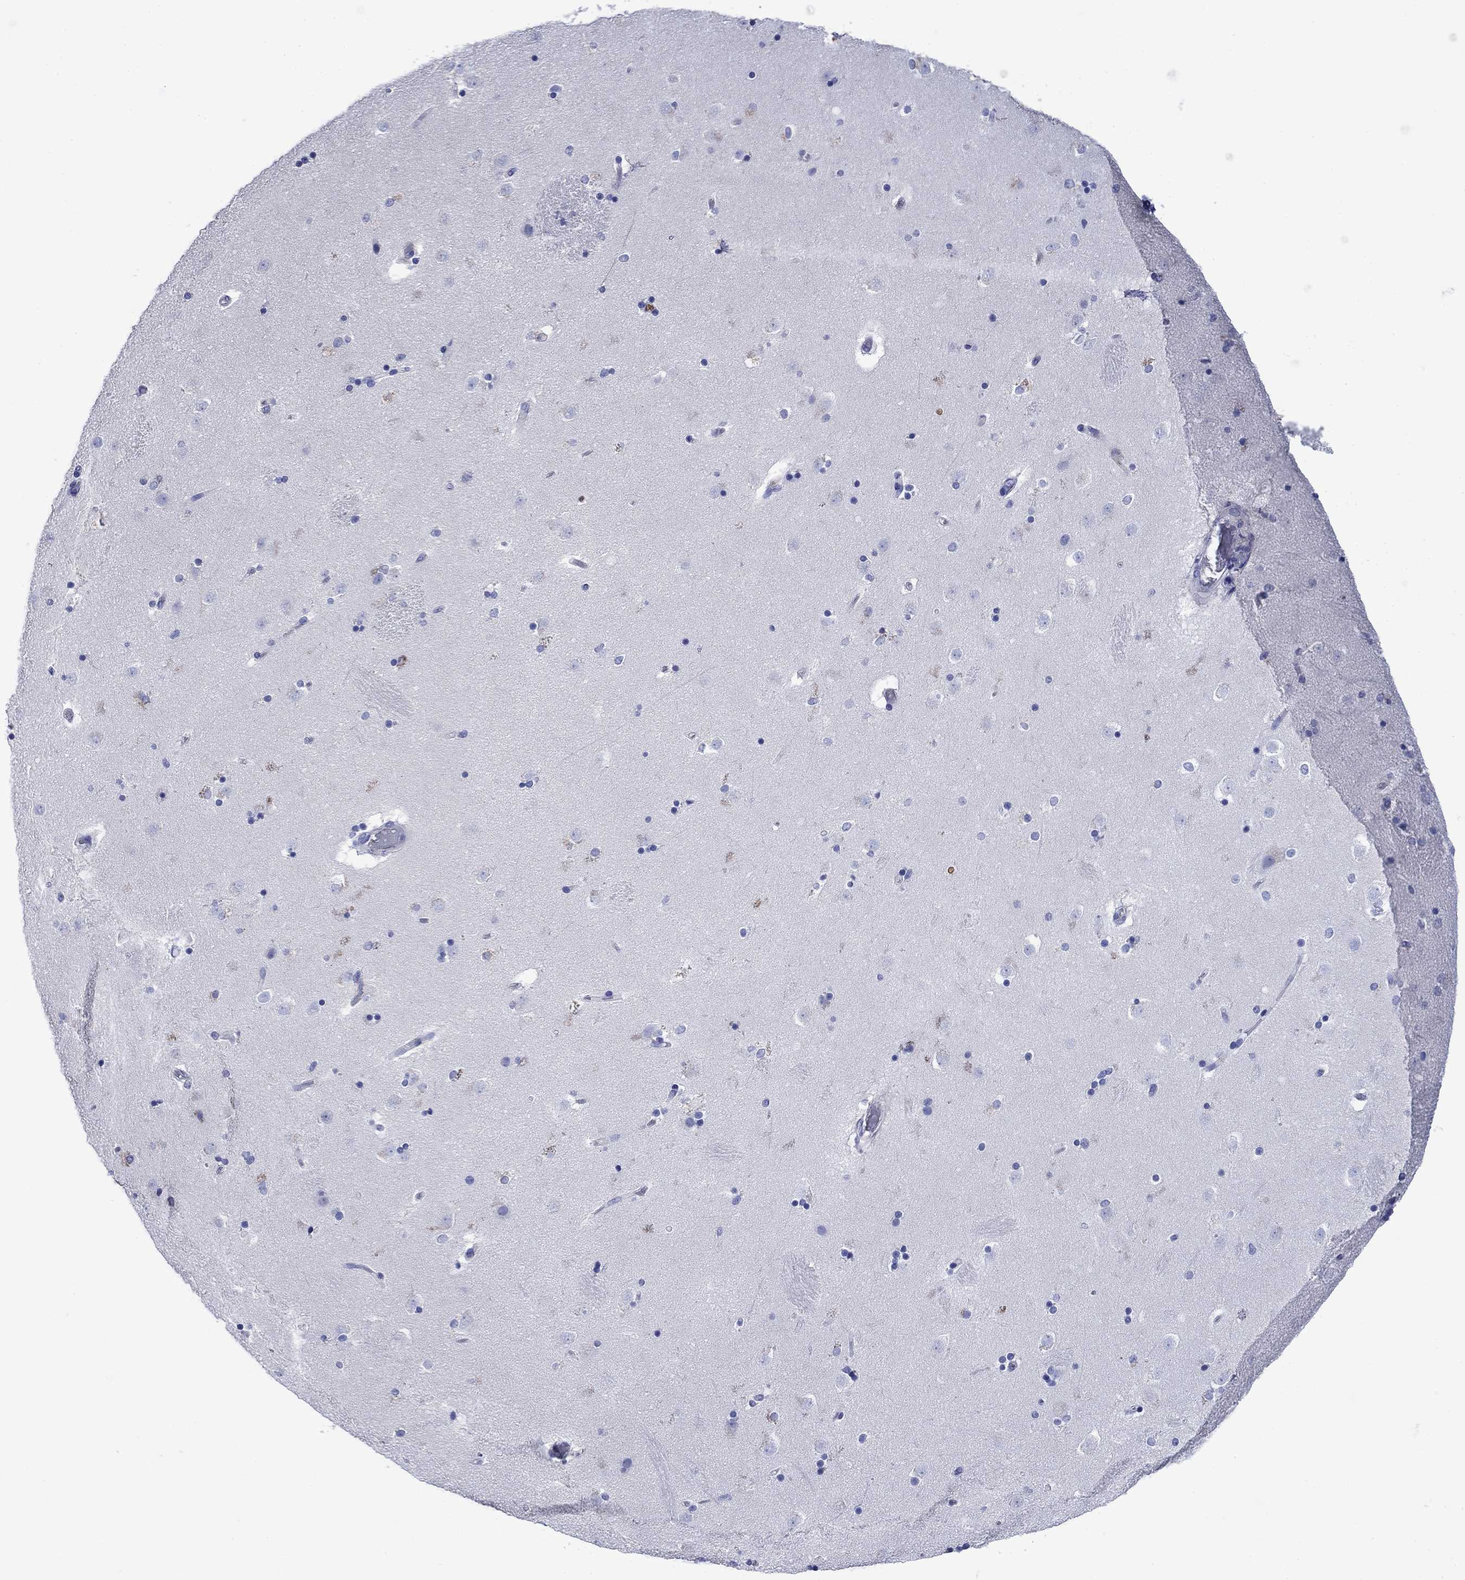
{"staining": {"intensity": "negative", "quantity": "none", "location": "none"}, "tissue": "caudate", "cell_type": "Glial cells", "image_type": "normal", "snomed": [{"axis": "morphology", "description": "Normal tissue, NOS"}, {"axis": "topography", "description": "Lateral ventricle wall"}], "caption": "A high-resolution micrograph shows IHC staining of unremarkable caudate, which demonstrates no significant positivity in glial cells.", "gene": "TFR2", "patient": {"sex": "male", "age": 51}}